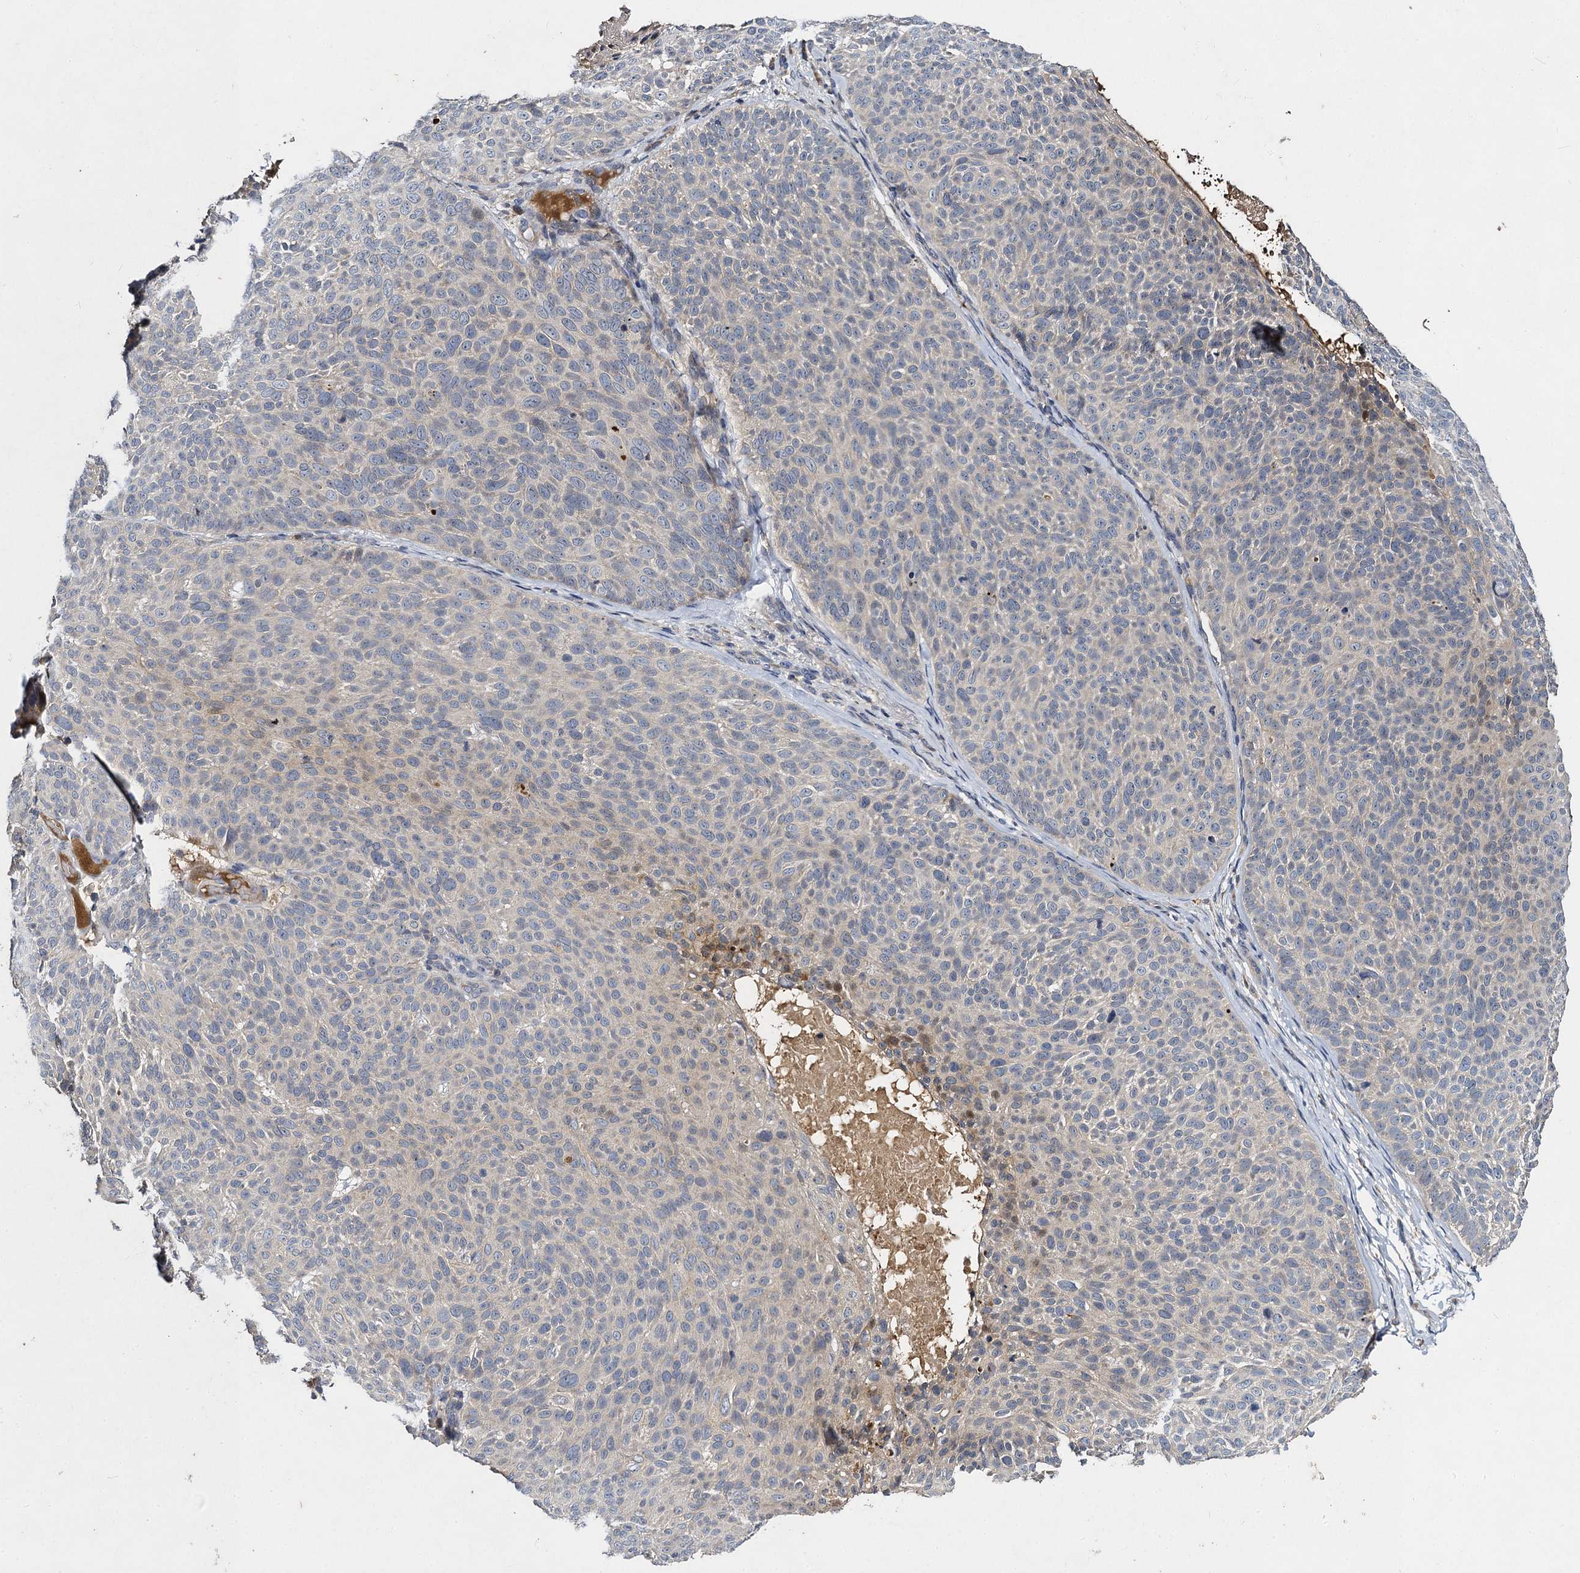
{"staining": {"intensity": "negative", "quantity": "none", "location": "none"}, "tissue": "skin cancer", "cell_type": "Tumor cells", "image_type": "cancer", "snomed": [{"axis": "morphology", "description": "Basal cell carcinoma"}, {"axis": "topography", "description": "Skin"}], "caption": "This is a photomicrograph of IHC staining of skin cancer (basal cell carcinoma), which shows no positivity in tumor cells.", "gene": "SLC11A2", "patient": {"sex": "male", "age": 85}}